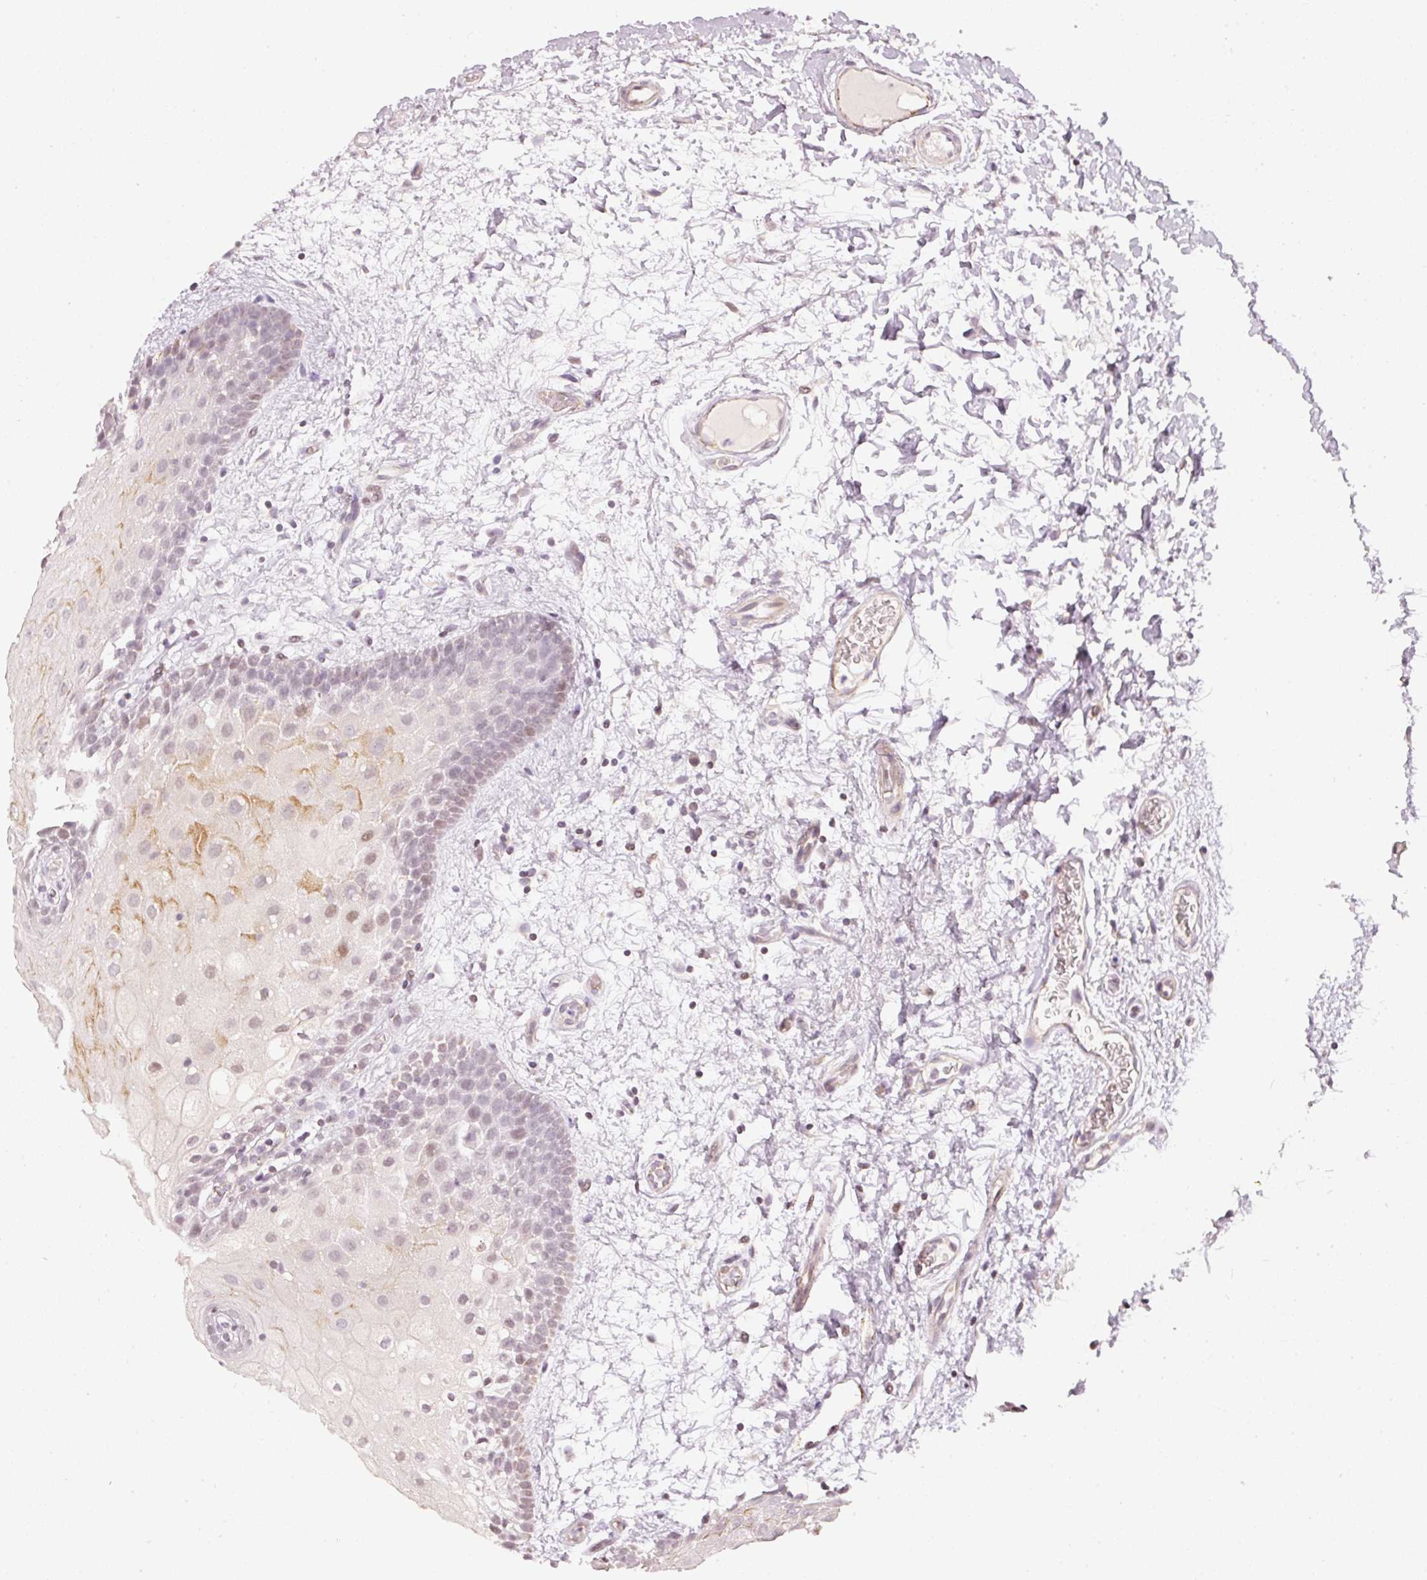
{"staining": {"intensity": "moderate", "quantity": "<25%", "location": "cytoplasmic/membranous,nuclear"}, "tissue": "oral mucosa", "cell_type": "Squamous epithelial cells", "image_type": "normal", "snomed": [{"axis": "morphology", "description": "Normal tissue, NOS"}, {"axis": "morphology", "description": "Squamous cell carcinoma, NOS"}, {"axis": "topography", "description": "Oral tissue"}, {"axis": "topography", "description": "Tounge, NOS"}, {"axis": "topography", "description": "Head-Neck"}], "caption": "Oral mucosa stained with IHC reveals moderate cytoplasmic/membranous,nuclear expression in about <25% of squamous epithelial cells.", "gene": "NRDE2", "patient": {"sex": "male", "age": 76}}